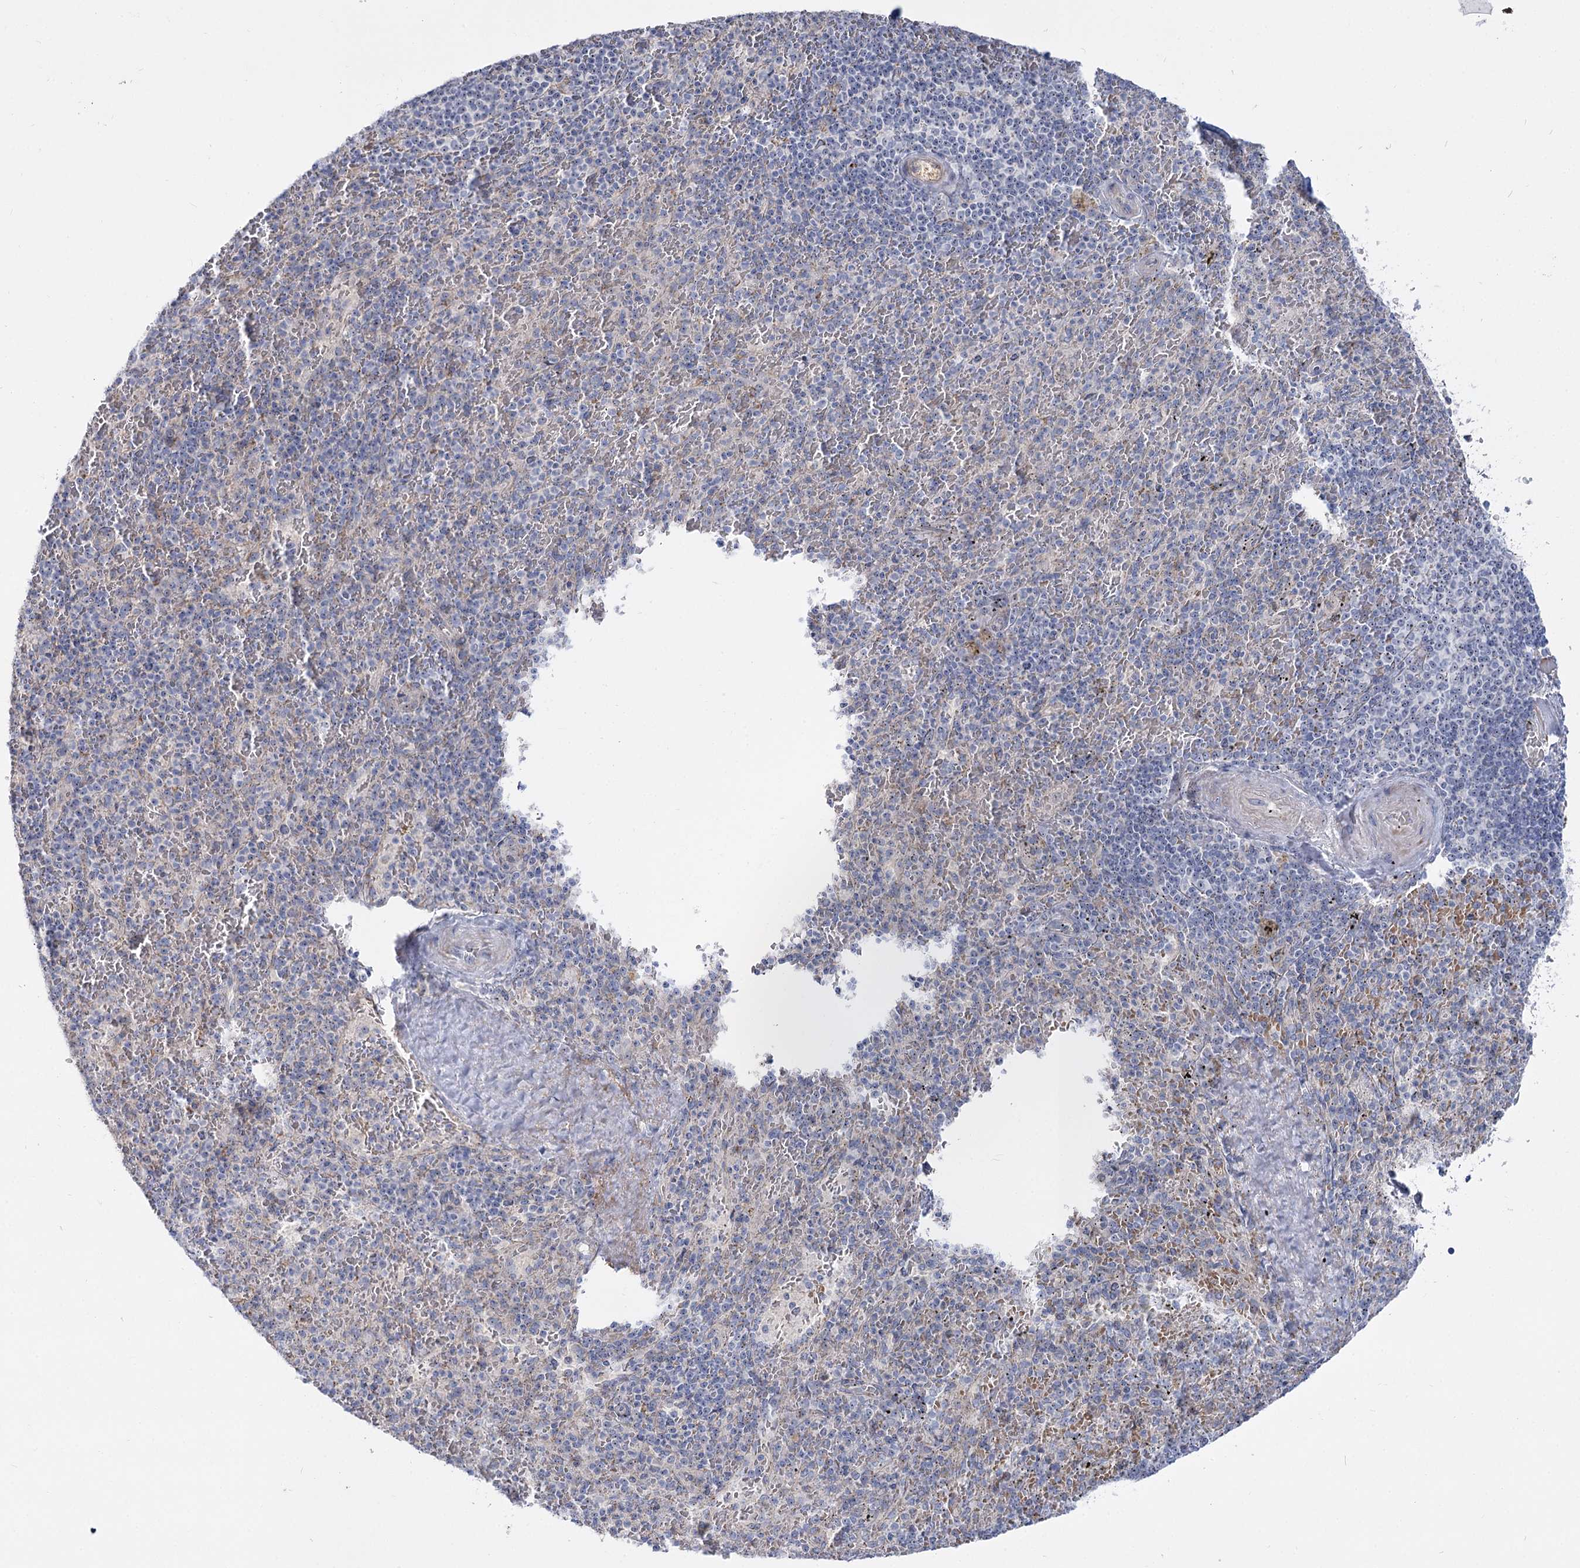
{"staining": {"intensity": "negative", "quantity": "none", "location": "none"}, "tissue": "spleen", "cell_type": "Cells in red pulp", "image_type": "normal", "snomed": [{"axis": "morphology", "description": "Normal tissue, NOS"}, {"axis": "topography", "description": "Spleen"}], "caption": "This image is of unremarkable spleen stained with immunohistochemistry to label a protein in brown with the nuclei are counter-stained blue. There is no expression in cells in red pulp. The staining is performed using DAB (3,3'-diaminobenzidine) brown chromogen with nuclei counter-stained in using hematoxylin.", "gene": "SUOX", "patient": {"sex": "male", "age": 82}}